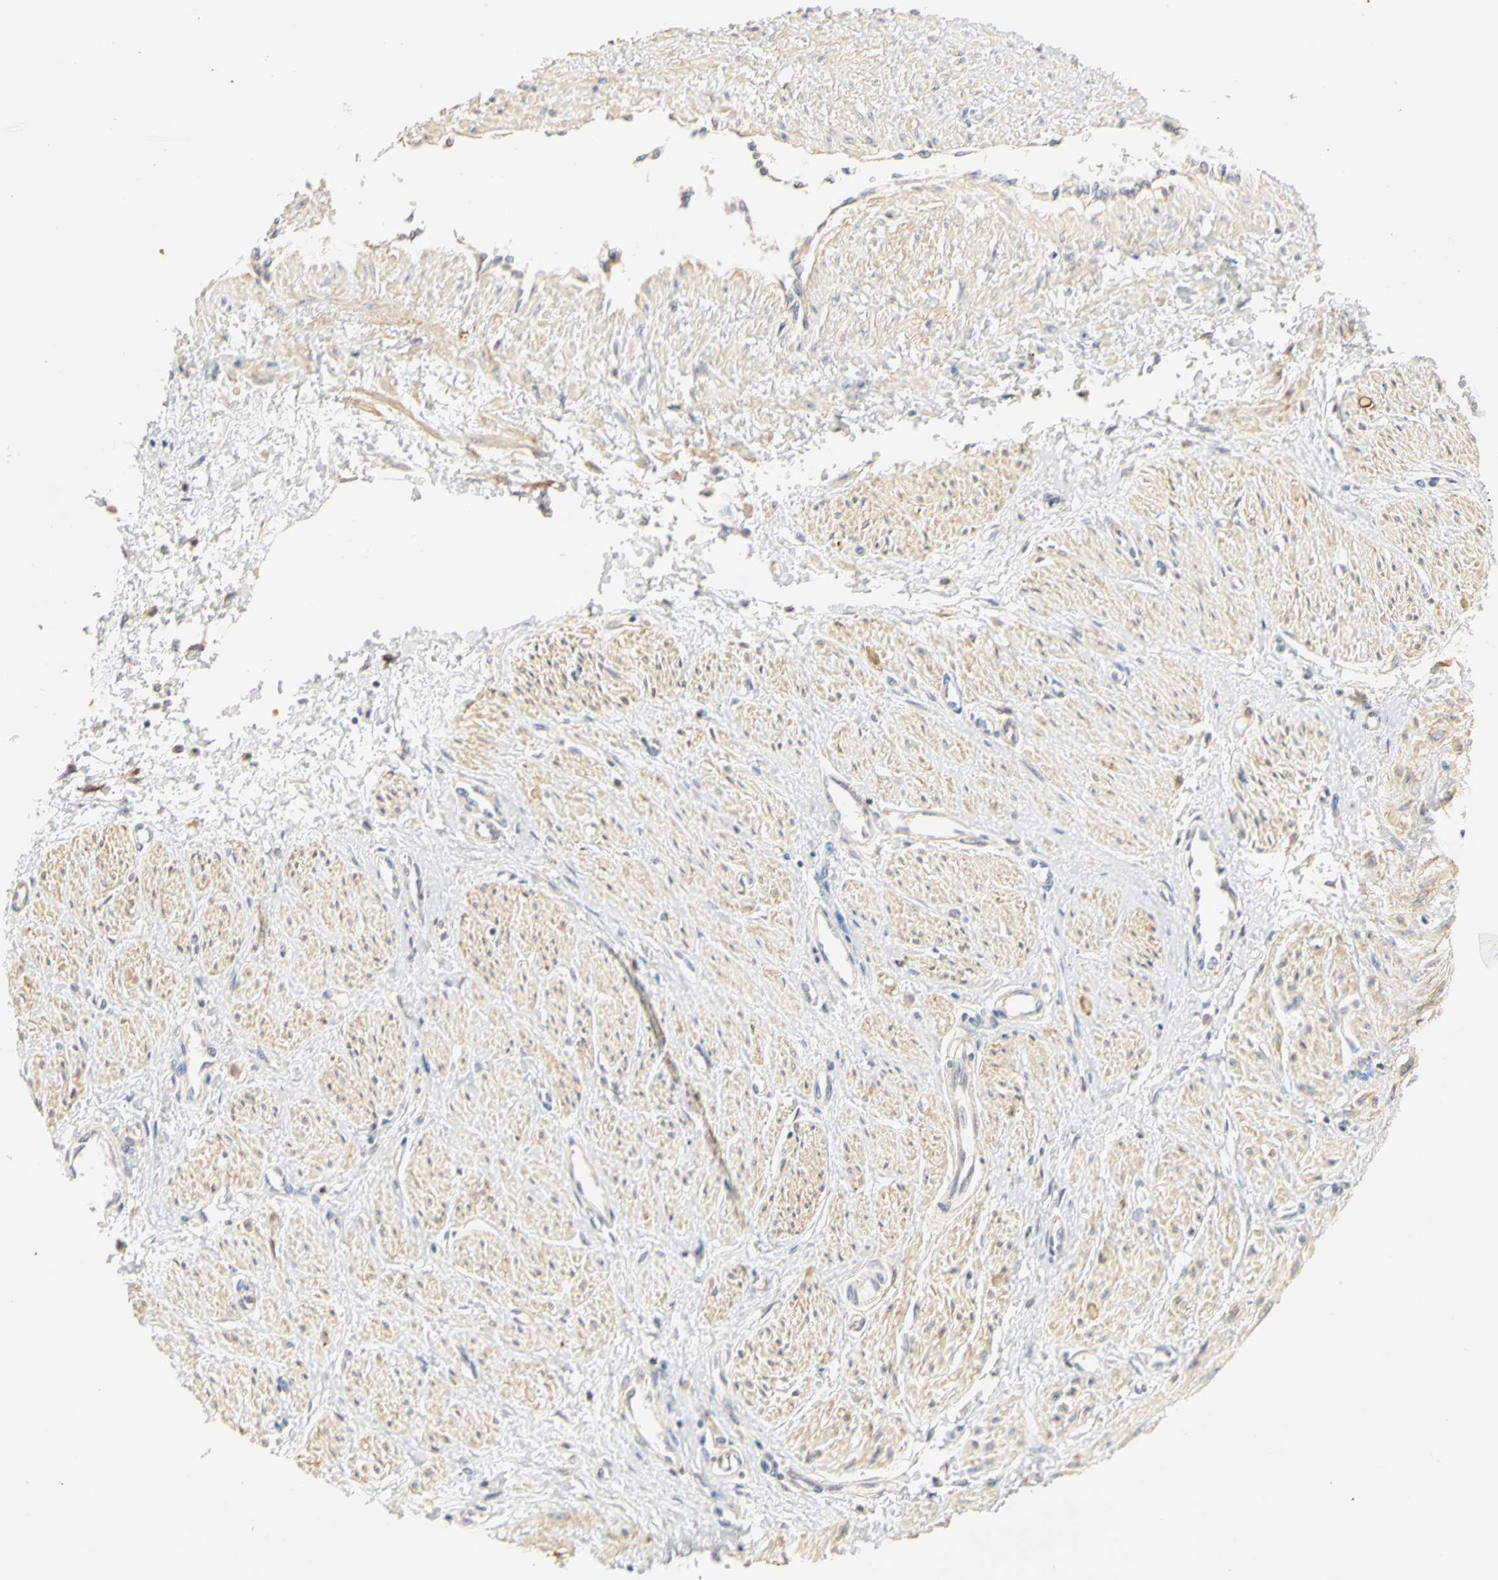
{"staining": {"intensity": "weak", "quantity": ">75%", "location": "cytoplasmic/membranous"}, "tissue": "smooth muscle", "cell_type": "Smooth muscle cells", "image_type": "normal", "snomed": [{"axis": "morphology", "description": "Normal tissue, NOS"}, {"axis": "topography", "description": "Smooth muscle"}, {"axis": "topography", "description": "Uterus"}], "caption": "Smooth muscle cells reveal low levels of weak cytoplasmic/membranous expression in approximately >75% of cells in unremarkable human smooth muscle. (brown staining indicates protein expression, while blue staining denotes nuclei).", "gene": "GNRH2", "patient": {"sex": "female", "age": 39}}